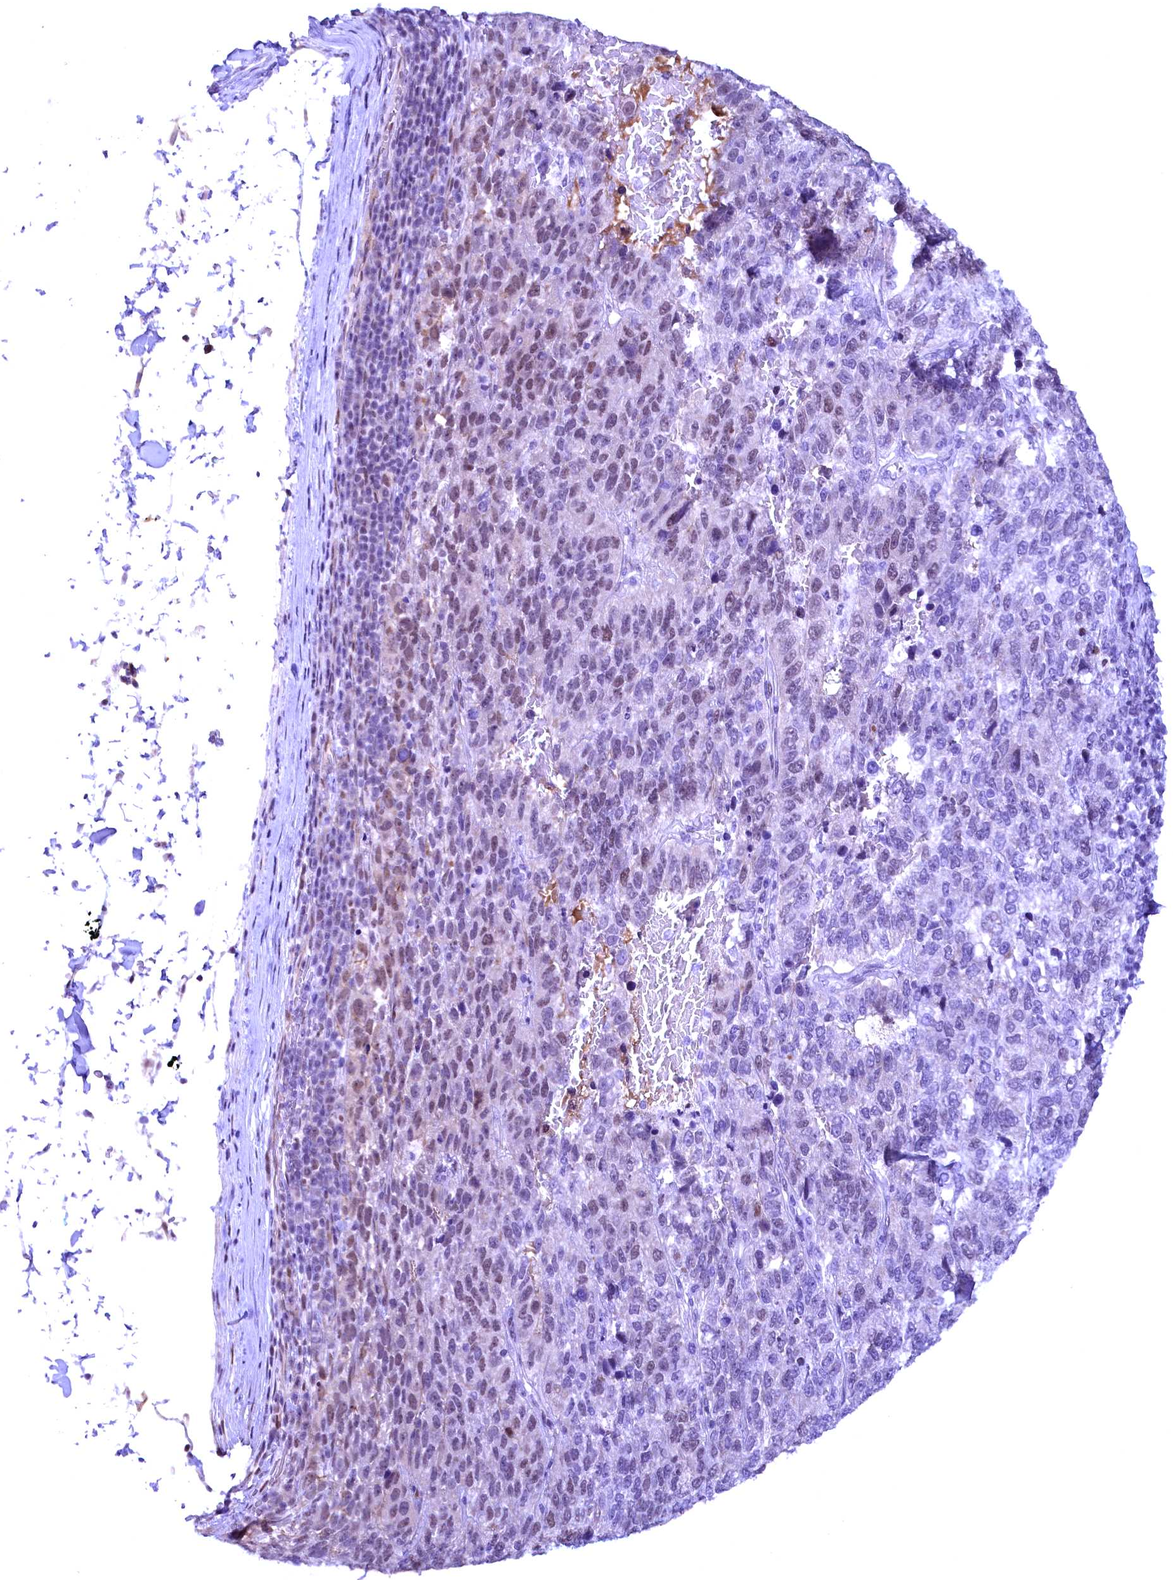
{"staining": {"intensity": "negative", "quantity": "none", "location": "none"}, "tissue": "pancreatic cancer", "cell_type": "Tumor cells", "image_type": "cancer", "snomed": [{"axis": "morphology", "description": "Adenocarcinoma, NOS"}, {"axis": "topography", "description": "Pancreas"}], "caption": "This image is of pancreatic cancer (adenocarcinoma) stained with immunohistochemistry (IHC) to label a protein in brown with the nuclei are counter-stained blue. There is no positivity in tumor cells.", "gene": "CCDC106", "patient": {"sex": "female", "age": 61}}